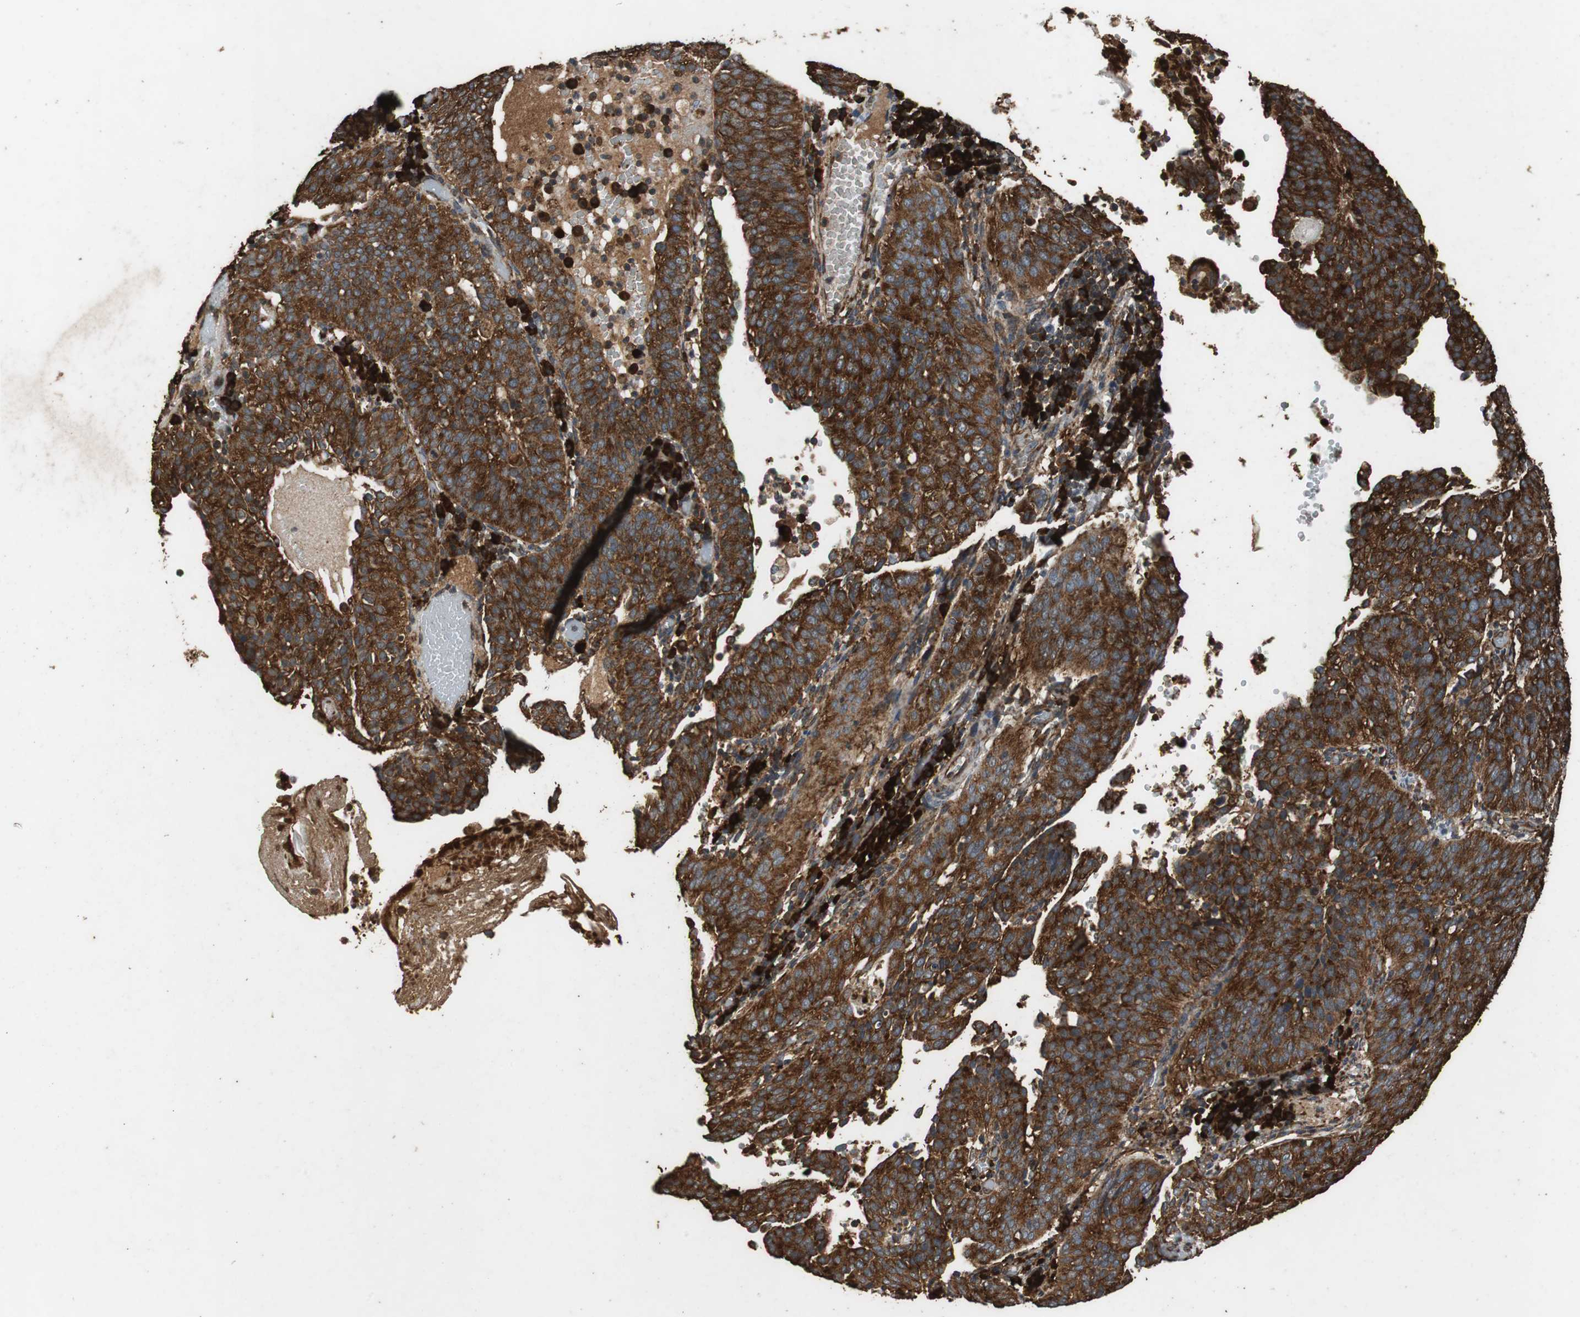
{"staining": {"intensity": "strong", "quantity": ">75%", "location": "cytoplasmic/membranous"}, "tissue": "cervical cancer", "cell_type": "Tumor cells", "image_type": "cancer", "snomed": [{"axis": "morphology", "description": "Squamous cell carcinoma, NOS"}, {"axis": "topography", "description": "Cervix"}], "caption": "Immunohistochemical staining of cervical squamous cell carcinoma displays high levels of strong cytoplasmic/membranous protein positivity in approximately >75% of tumor cells. (brown staining indicates protein expression, while blue staining denotes nuclei).", "gene": "NAA10", "patient": {"sex": "female", "age": 39}}